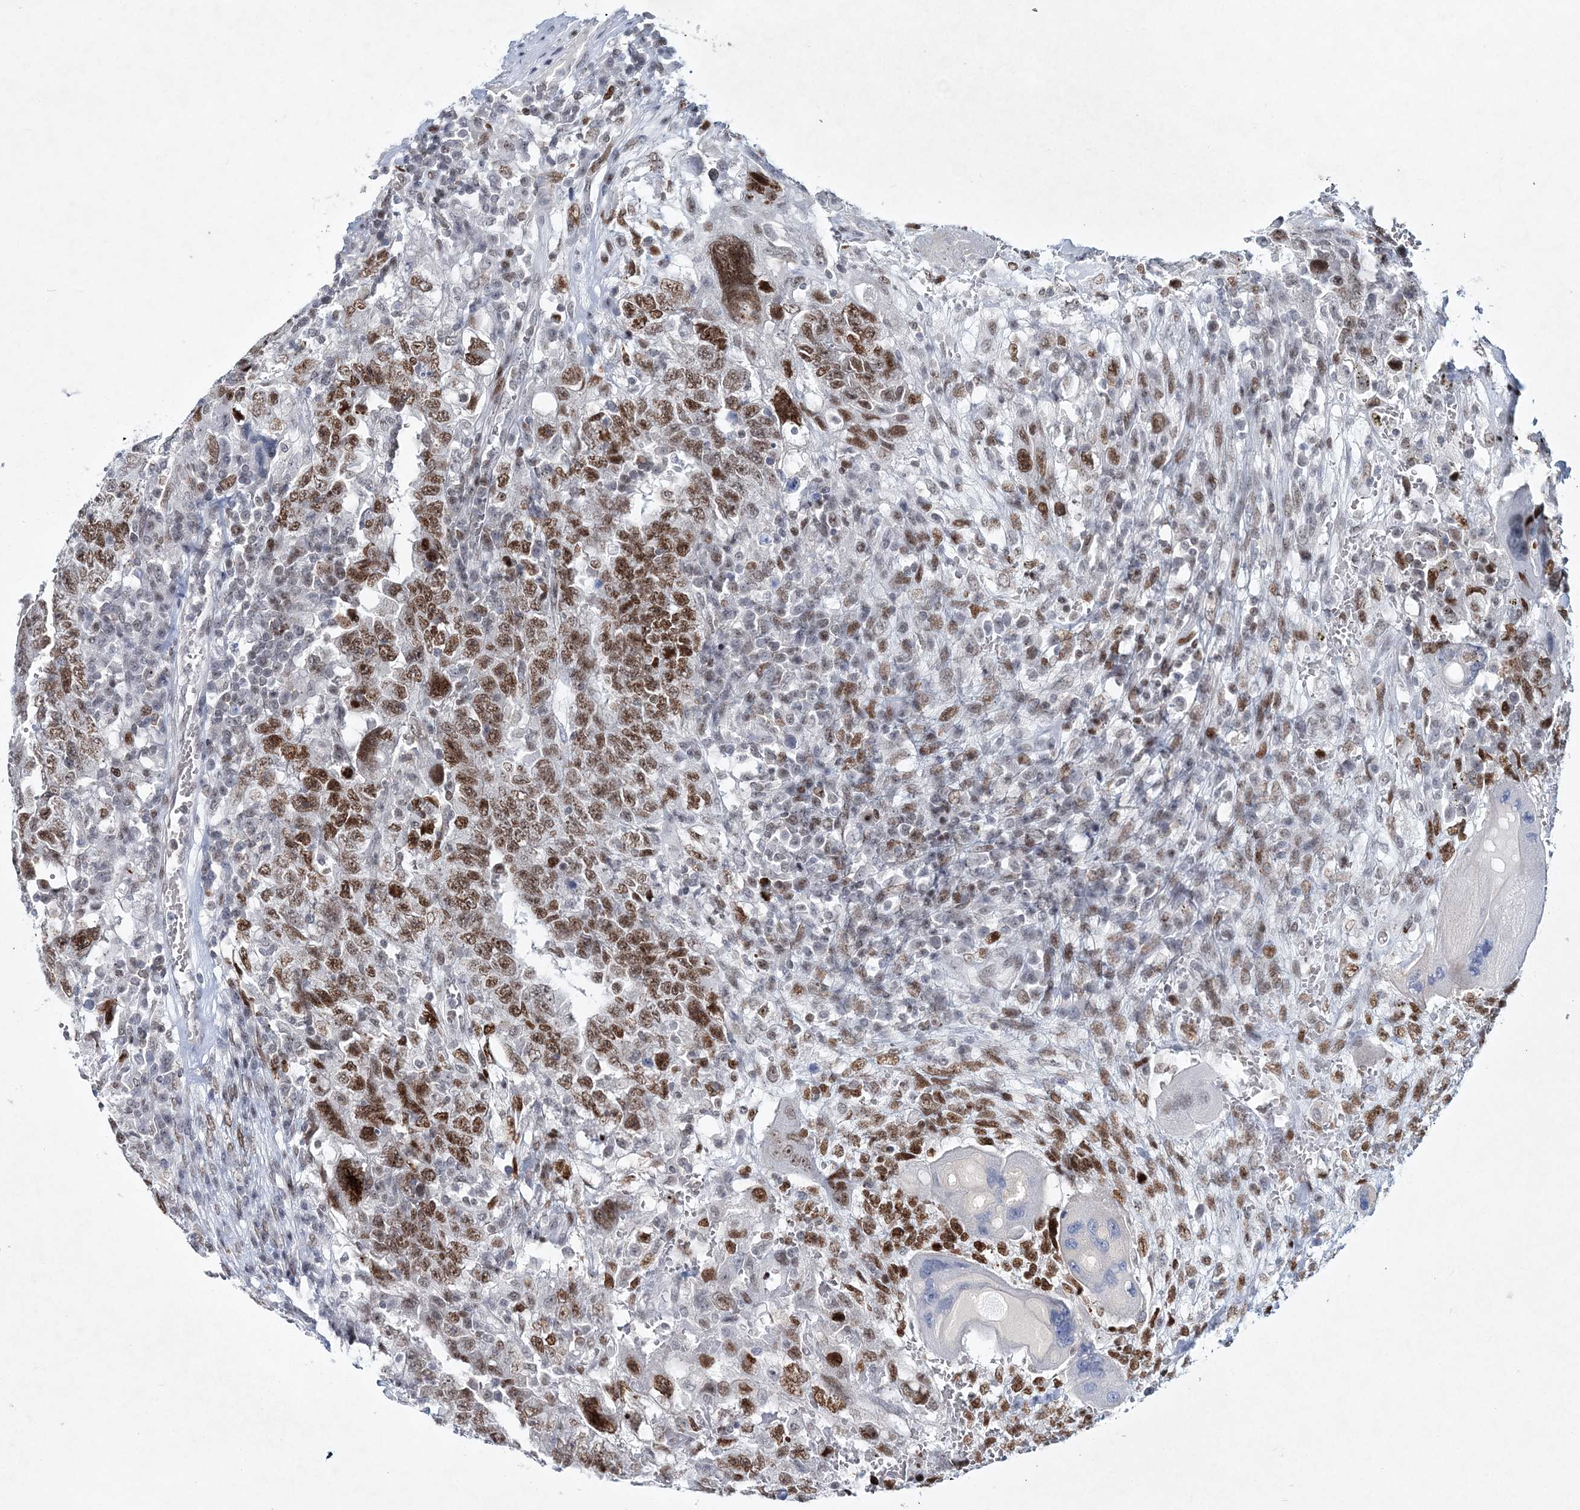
{"staining": {"intensity": "moderate", "quantity": ">75%", "location": "nuclear"}, "tissue": "testis cancer", "cell_type": "Tumor cells", "image_type": "cancer", "snomed": [{"axis": "morphology", "description": "Carcinoma, Embryonal, NOS"}, {"axis": "topography", "description": "Testis"}], "caption": "An immunohistochemistry (IHC) micrograph of tumor tissue is shown. Protein staining in brown labels moderate nuclear positivity in embryonal carcinoma (testis) within tumor cells.", "gene": "LRRFIP2", "patient": {"sex": "male", "age": 26}}